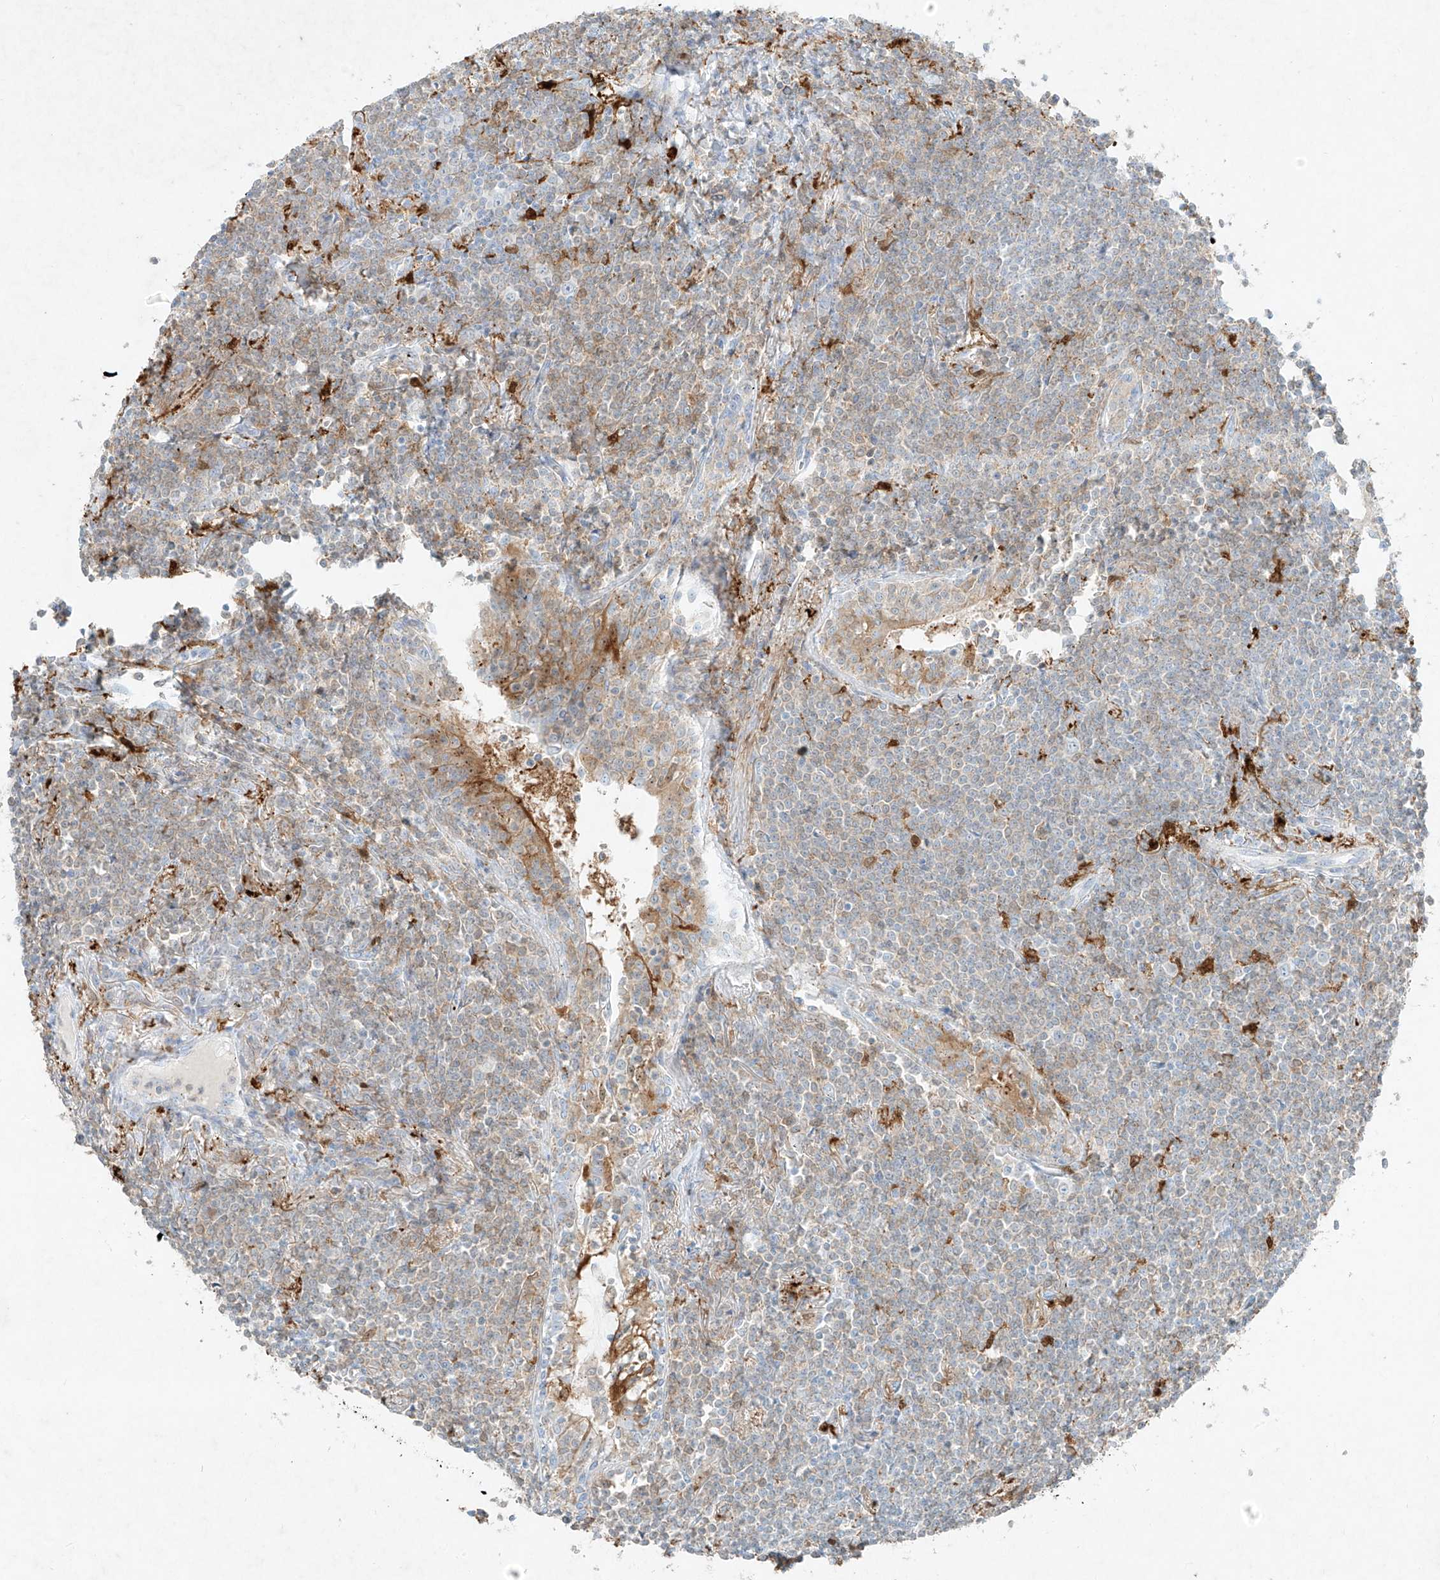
{"staining": {"intensity": "weak", "quantity": "<25%", "location": "cytoplasmic/membranous"}, "tissue": "lymphoma", "cell_type": "Tumor cells", "image_type": "cancer", "snomed": [{"axis": "morphology", "description": "Malignant lymphoma, non-Hodgkin's type, Low grade"}, {"axis": "topography", "description": "Lung"}], "caption": "Malignant lymphoma, non-Hodgkin's type (low-grade) was stained to show a protein in brown. There is no significant positivity in tumor cells.", "gene": "PLEK", "patient": {"sex": "female", "age": 71}}